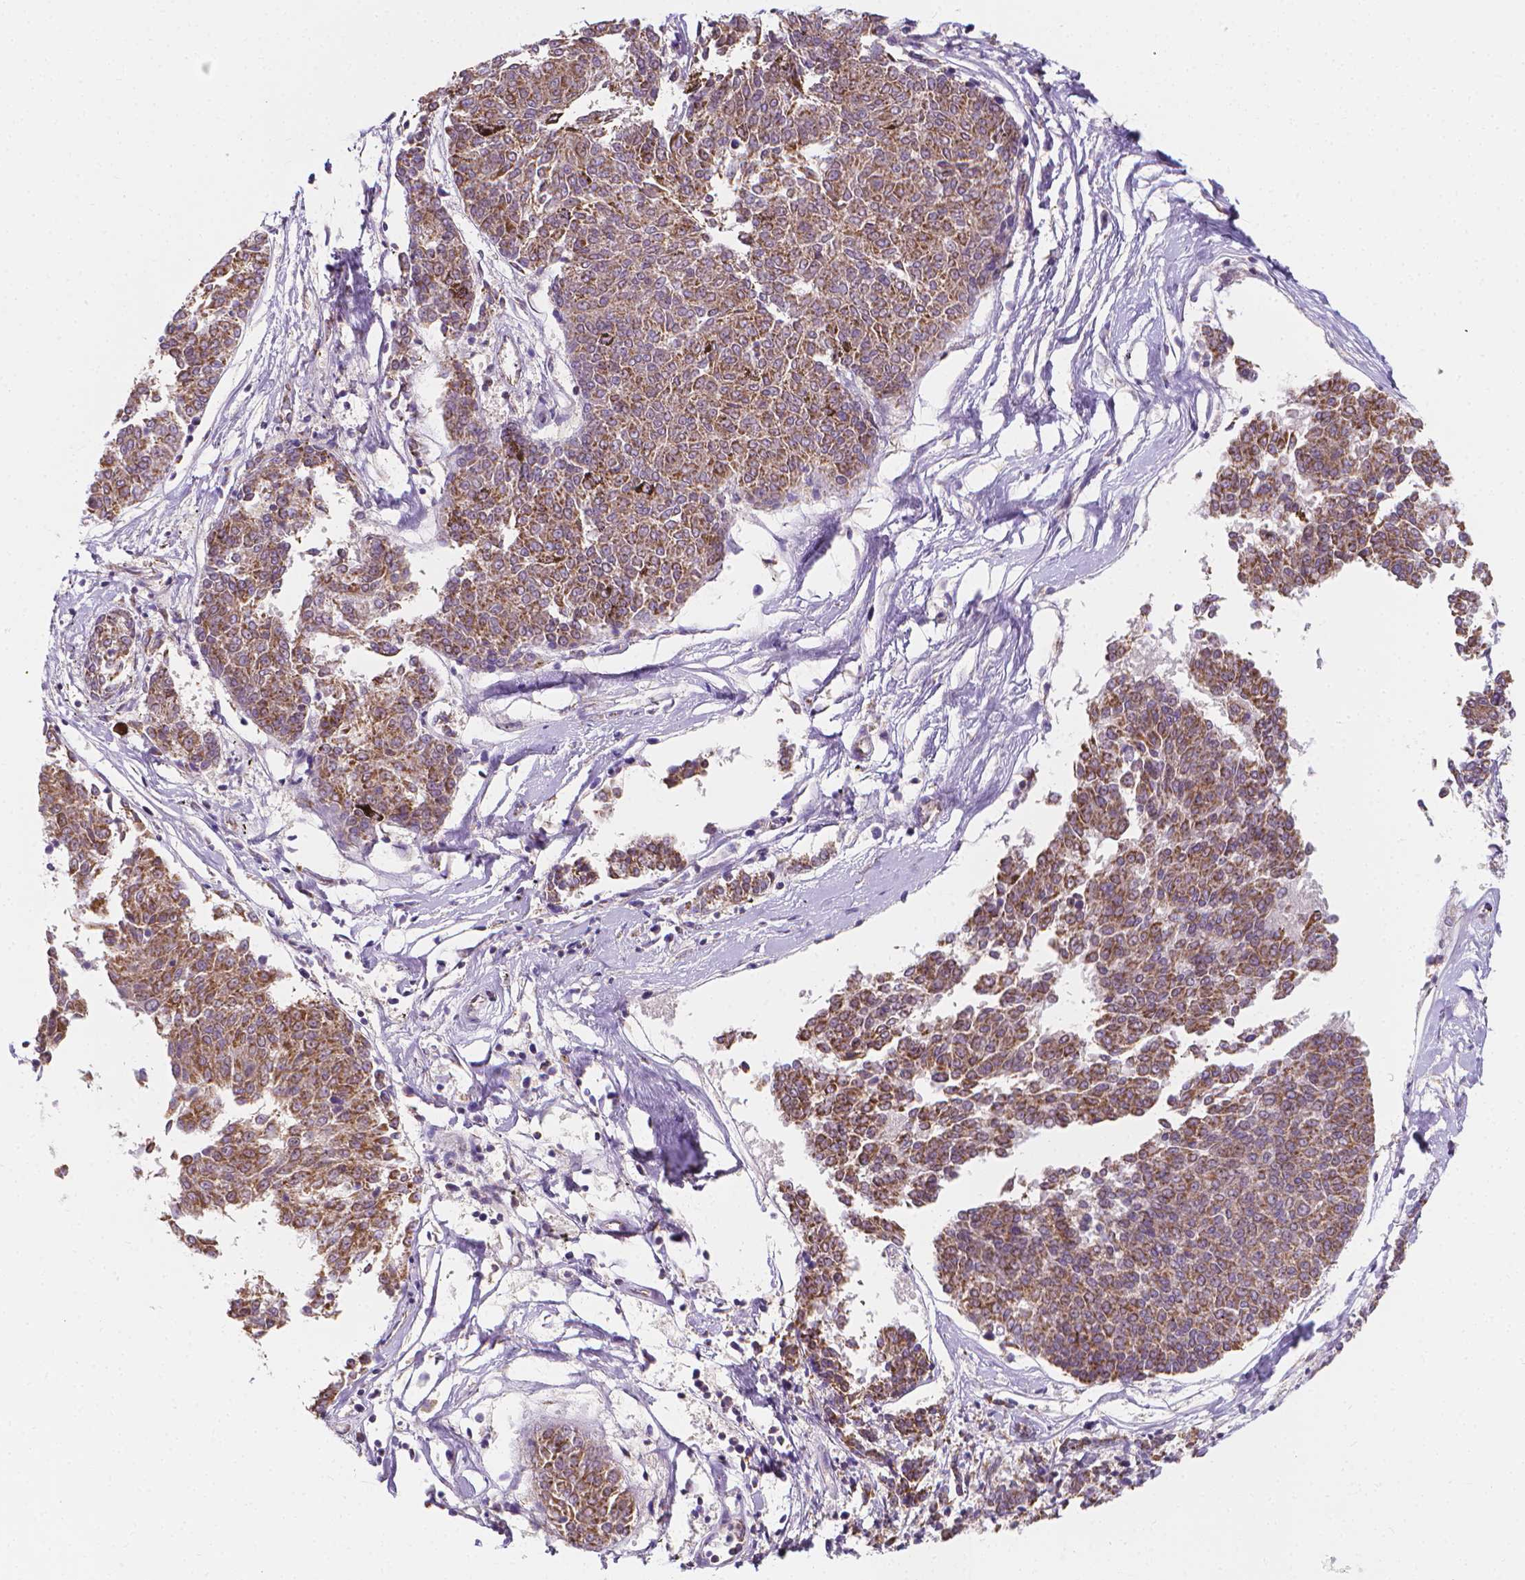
{"staining": {"intensity": "moderate", "quantity": ">75%", "location": "cytoplasmic/membranous"}, "tissue": "melanoma", "cell_type": "Tumor cells", "image_type": "cancer", "snomed": [{"axis": "morphology", "description": "Malignant melanoma, NOS"}, {"axis": "topography", "description": "Skin"}], "caption": "DAB immunohistochemical staining of melanoma displays moderate cytoplasmic/membranous protein staining in about >75% of tumor cells.", "gene": "SNCAIP", "patient": {"sex": "female", "age": 72}}